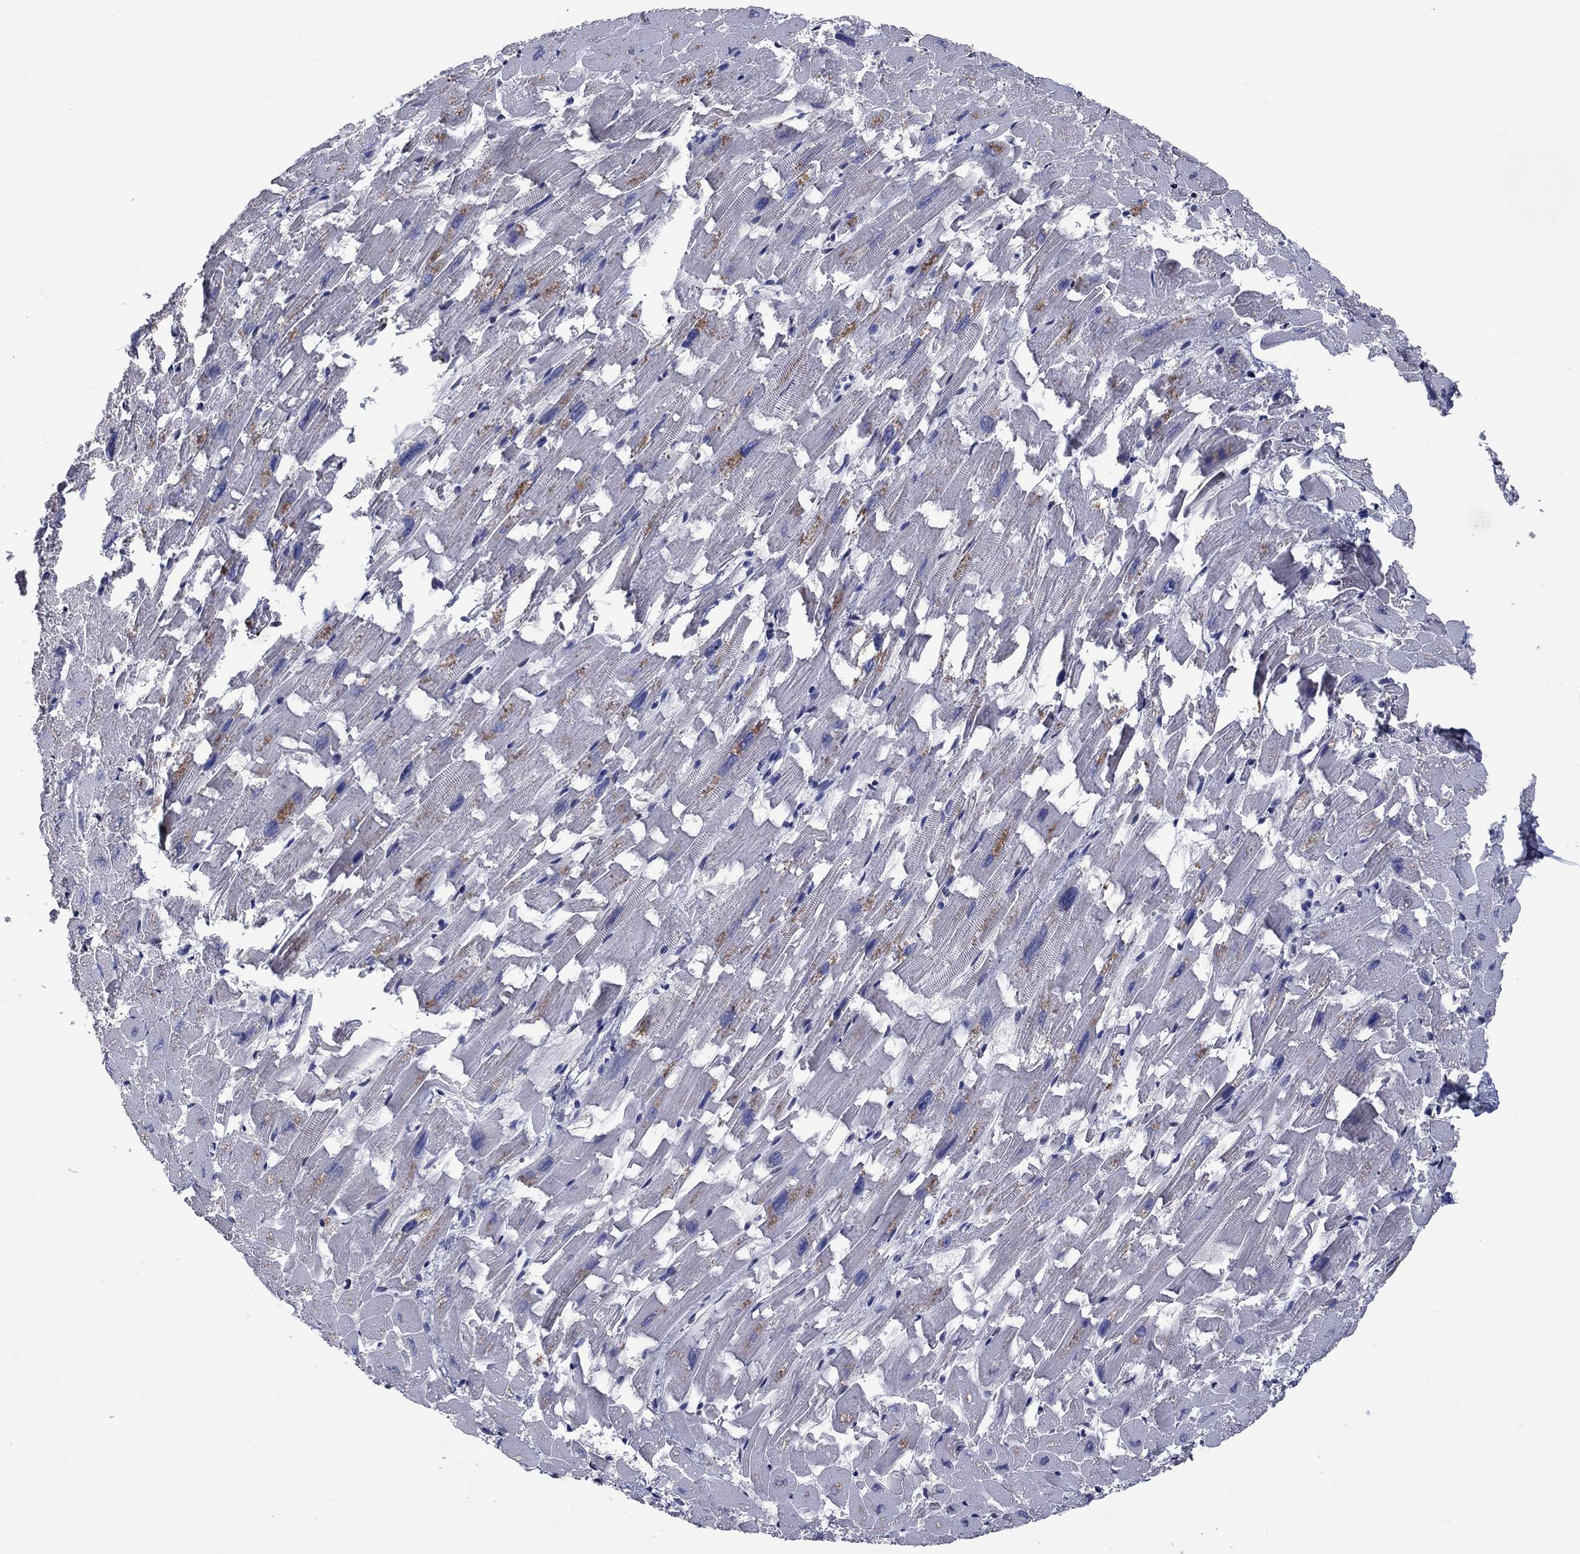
{"staining": {"intensity": "negative", "quantity": "none", "location": "none"}, "tissue": "heart muscle", "cell_type": "Cardiomyocytes", "image_type": "normal", "snomed": [{"axis": "morphology", "description": "Normal tissue, NOS"}, {"axis": "topography", "description": "Heart"}], "caption": "Immunohistochemistry (IHC) photomicrograph of normal human heart muscle stained for a protein (brown), which displays no staining in cardiomyocytes. (DAB immunohistochemistry, high magnification).", "gene": "TYMS", "patient": {"sex": "female", "age": 64}}